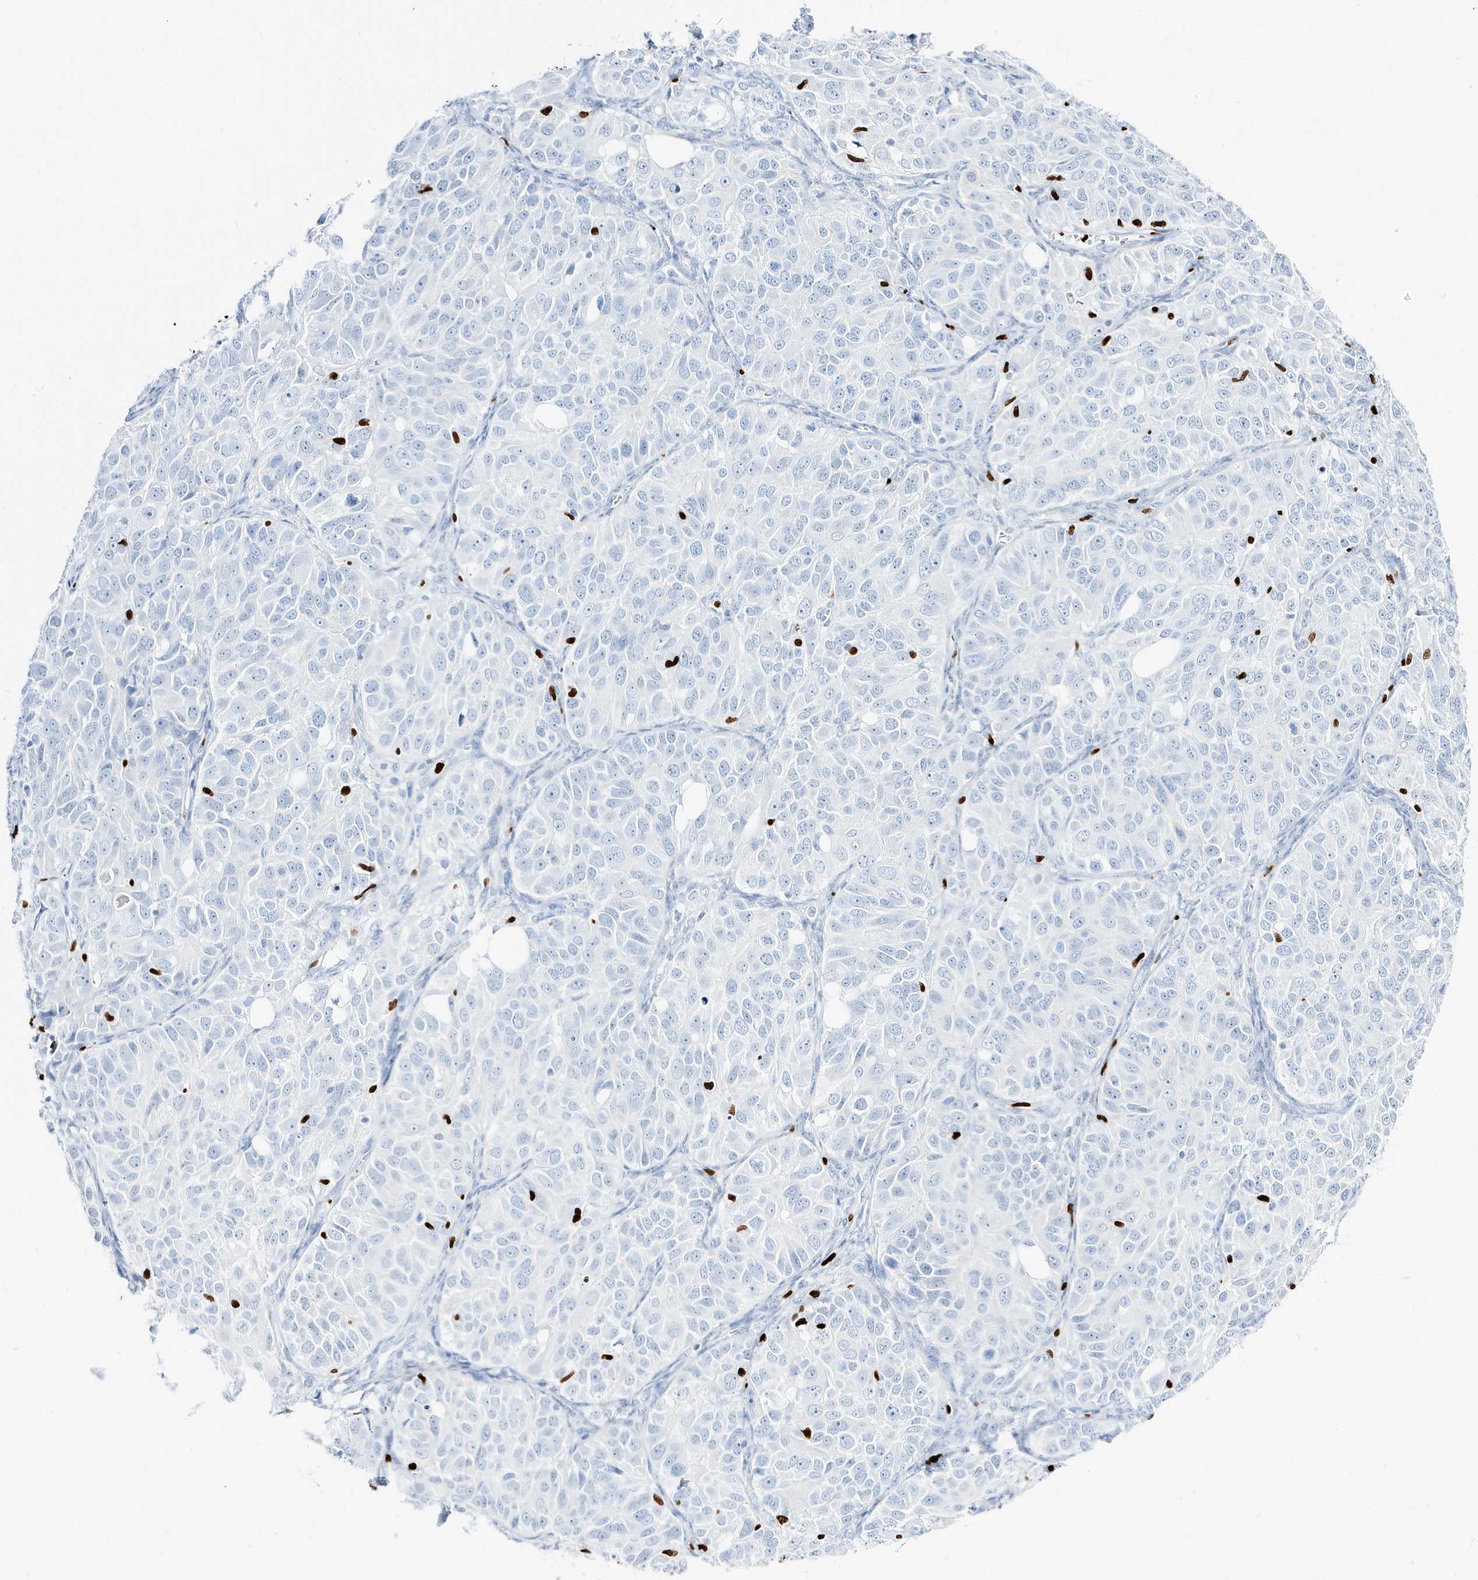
{"staining": {"intensity": "negative", "quantity": "none", "location": "none"}, "tissue": "ovarian cancer", "cell_type": "Tumor cells", "image_type": "cancer", "snomed": [{"axis": "morphology", "description": "Carcinoma, endometroid"}, {"axis": "topography", "description": "Ovary"}], "caption": "Immunohistochemistry (IHC) micrograph of human endometroid carcinoma (ovarian) stained for a protein (brown), which shows no staining in tumor cells.", "gene": "MNDA", "patient": {"sex": "female", "age": 51}}